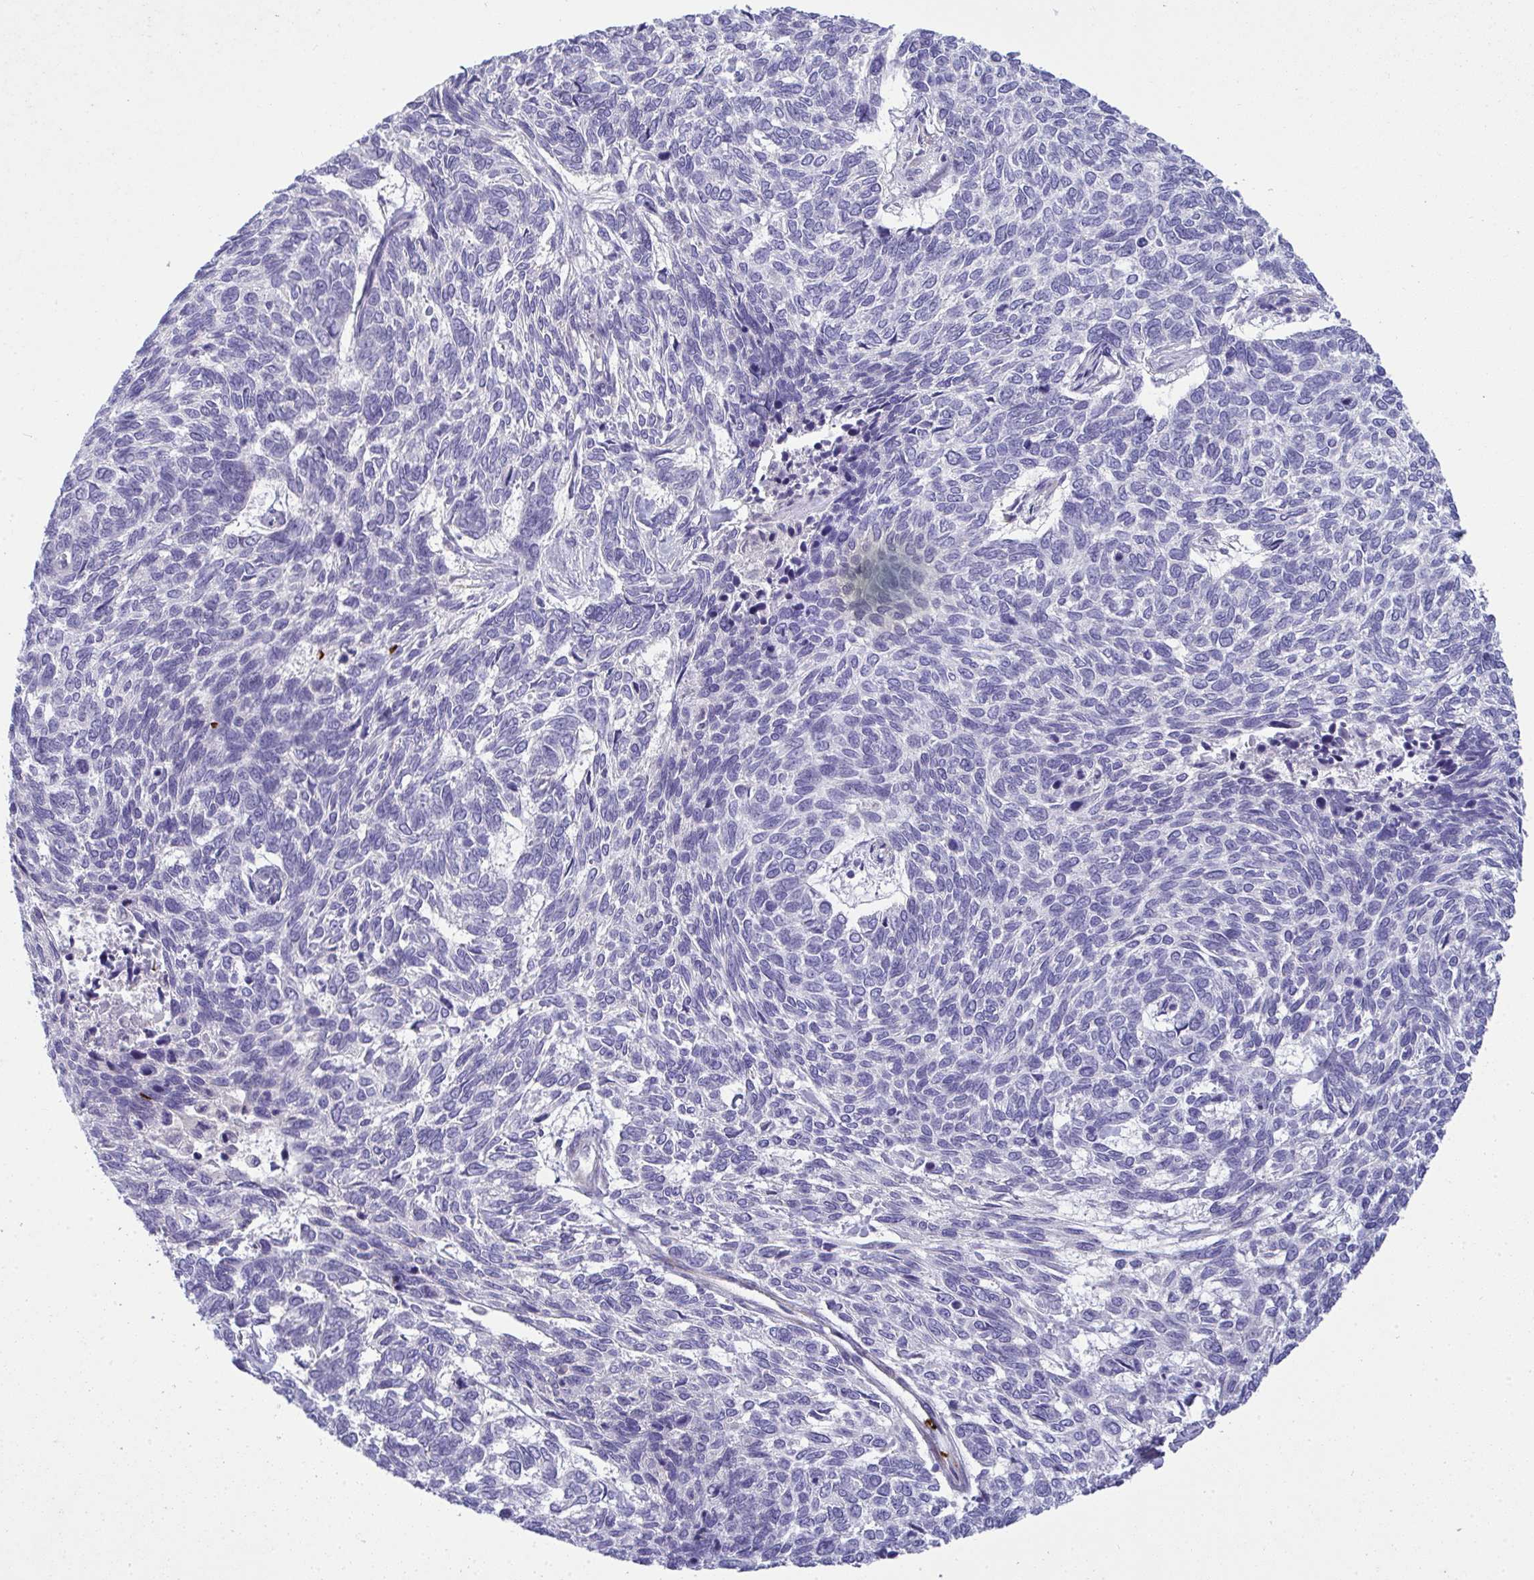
{"staining": {"intensity": "negative", "quantity": "none", "location": "none"}, "tissue": "skin cancer", "cell_type": "Tumor cells", "image_type": "cancer", "snomed": [{"axis": "morphology", "description": "Basal cell carcinoma"}, {"axis": "topography", "description": "Skin"}], "caption": "This is a image of IHC staining of skin basal cell carcinoma, which shows no positivity in tumor cells.", "gene": "SPTB", "patient": {"sex": "female", "age": 65}}